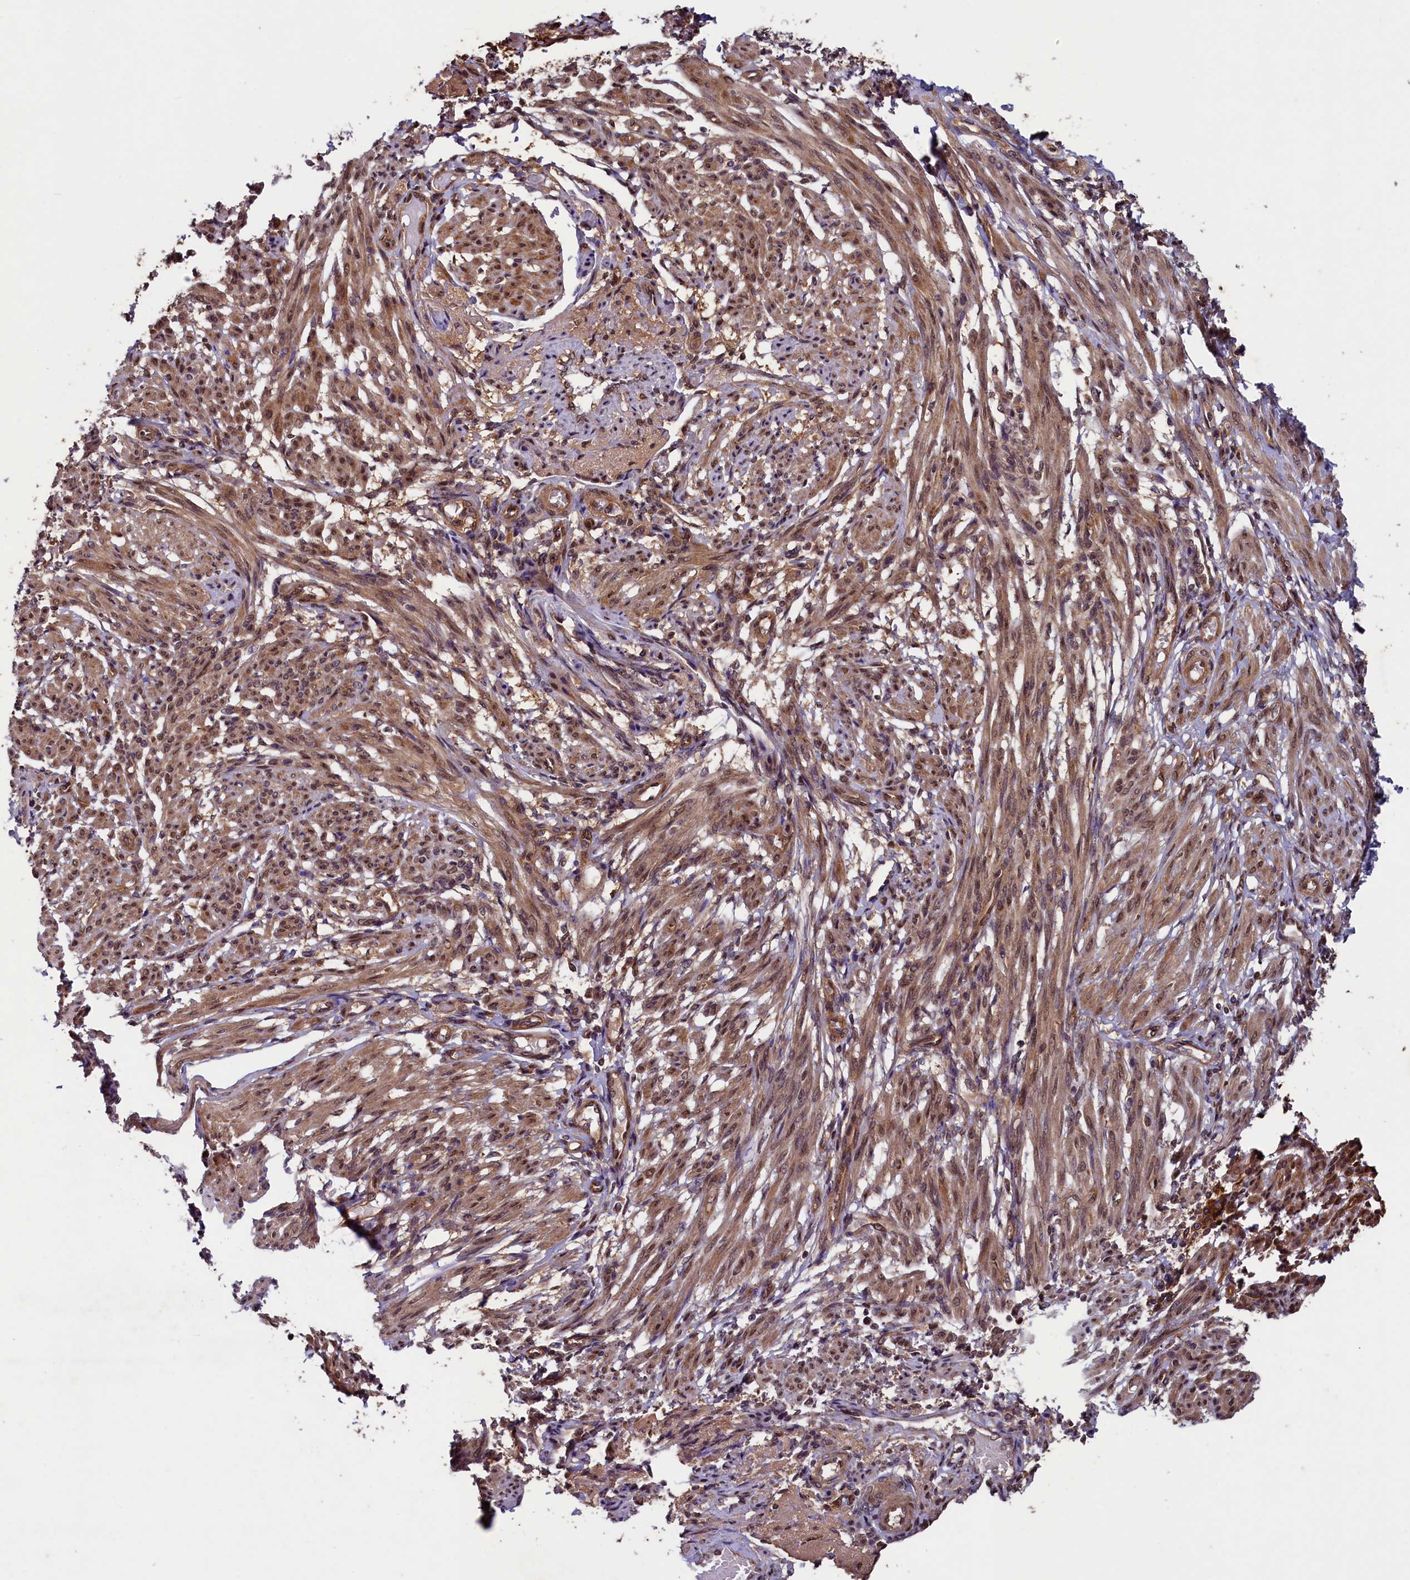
{"staining": {"intensity": "moderate", "quantity": ">75%", "location": "cytoplasmic/membranous,nuclear"}, "tissue": "smooth muscle", "cell_type": "Smooth muscle cells", "image_type": "normal", "snomed": [{"axis": "morphology", "description": "Normal tissue, NOS"}, {"axis": "topography", "description": "Smooth muscle"}], "caption": "Immunohistochemical staining of benign human smooth muscle displays moderate cytoplasmic/membranous,nuclear protein positivity in about >75% of smooth muscle cells.", "gene": "BLTP3B", "patient": {"sex": "female", "age": 39}}